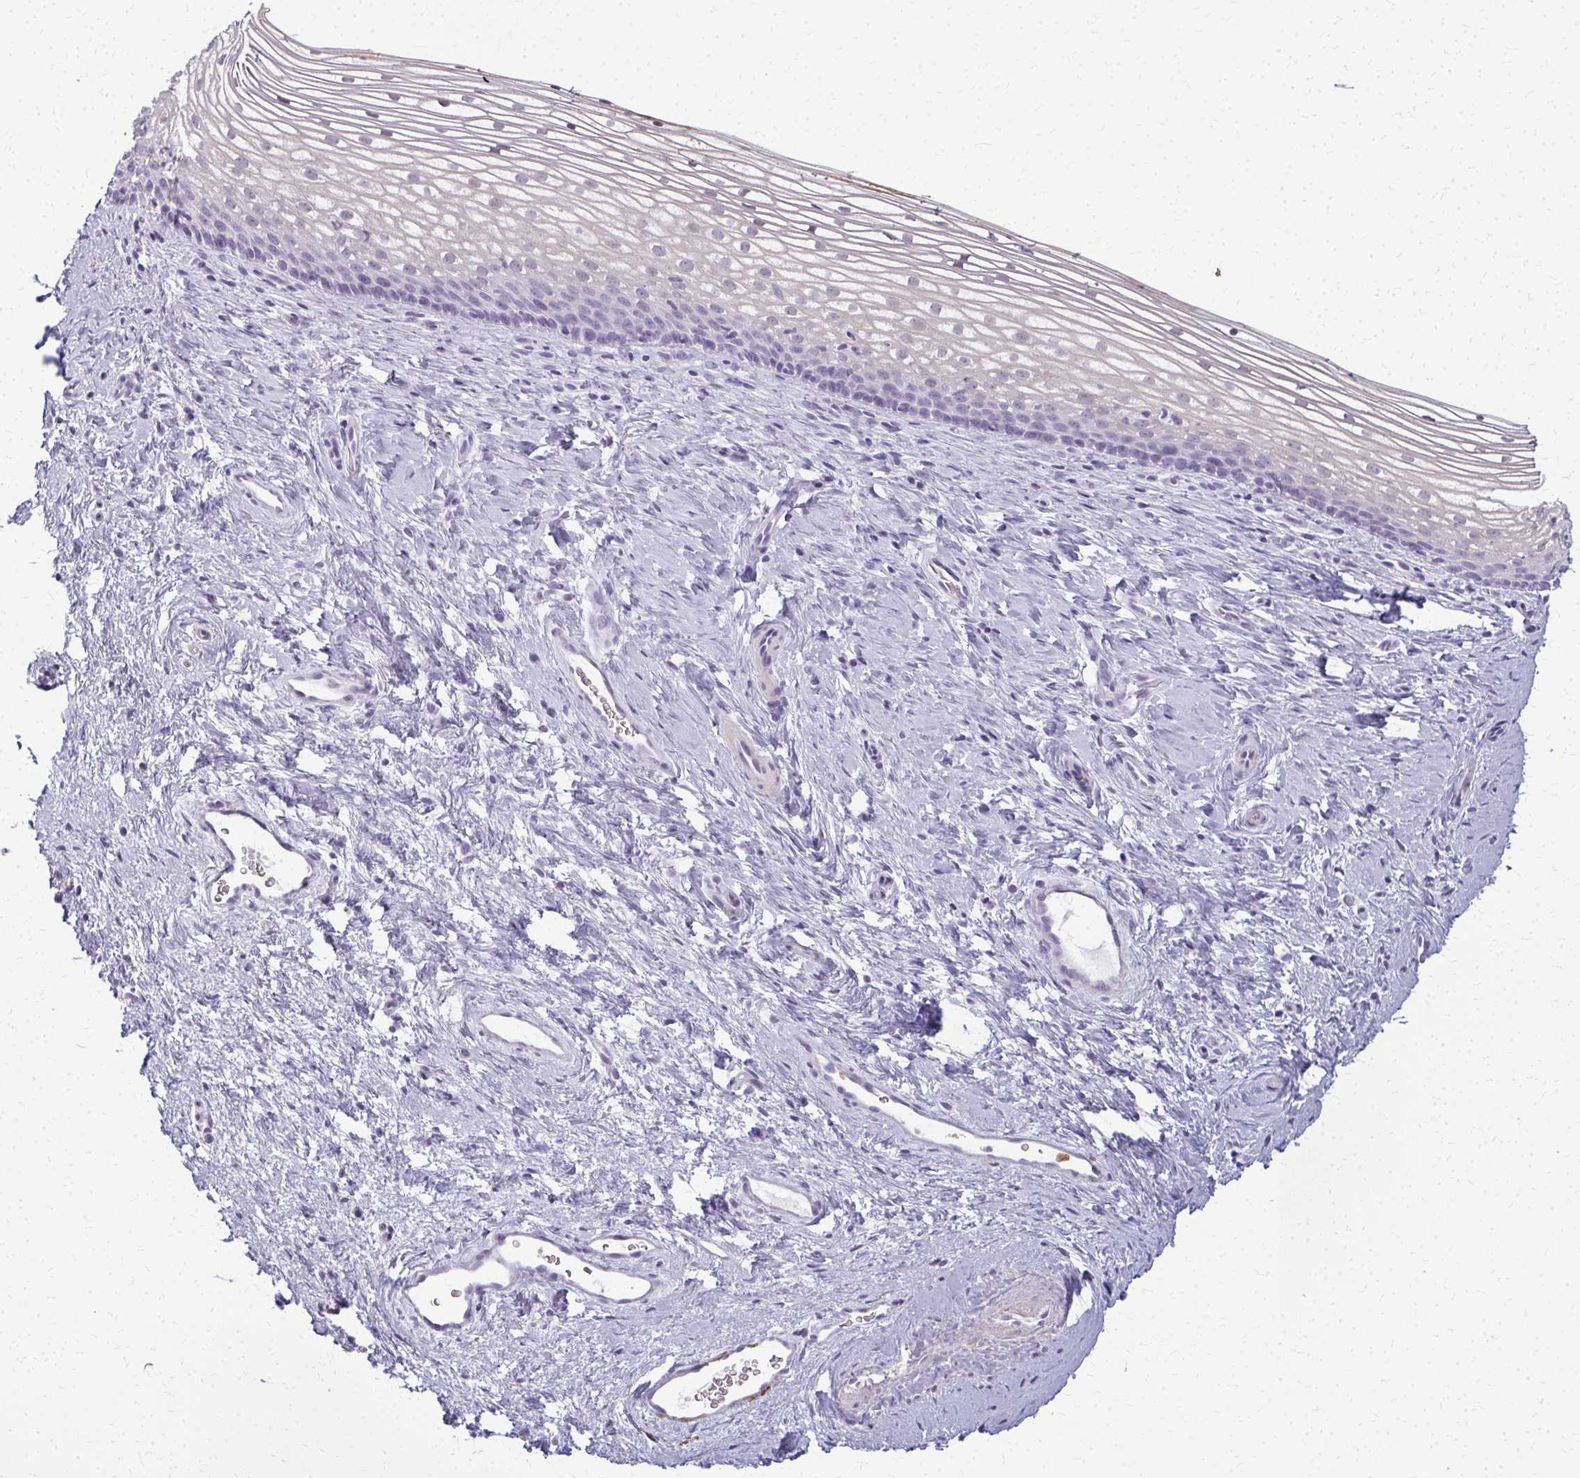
{"staining": {"intensity": "weak", "quantity": "<25%", "location": "cytoplasmic/membranous"}, "tissue": "vagina", "cell_type": "Squamous epithelial cells", "image_type": "normal", "snomed": [{"axis": "morphology", "description": "Normal tissue, NOS"}, {"axis": "topography", "description": "Vagina"}], "caption": "Immunohistochemical staining of benign human vagina demonstrates no significant staining in squamous epithelial cells.", "gene": "CA3", "patient": {"sex": "female", "age": 51}}